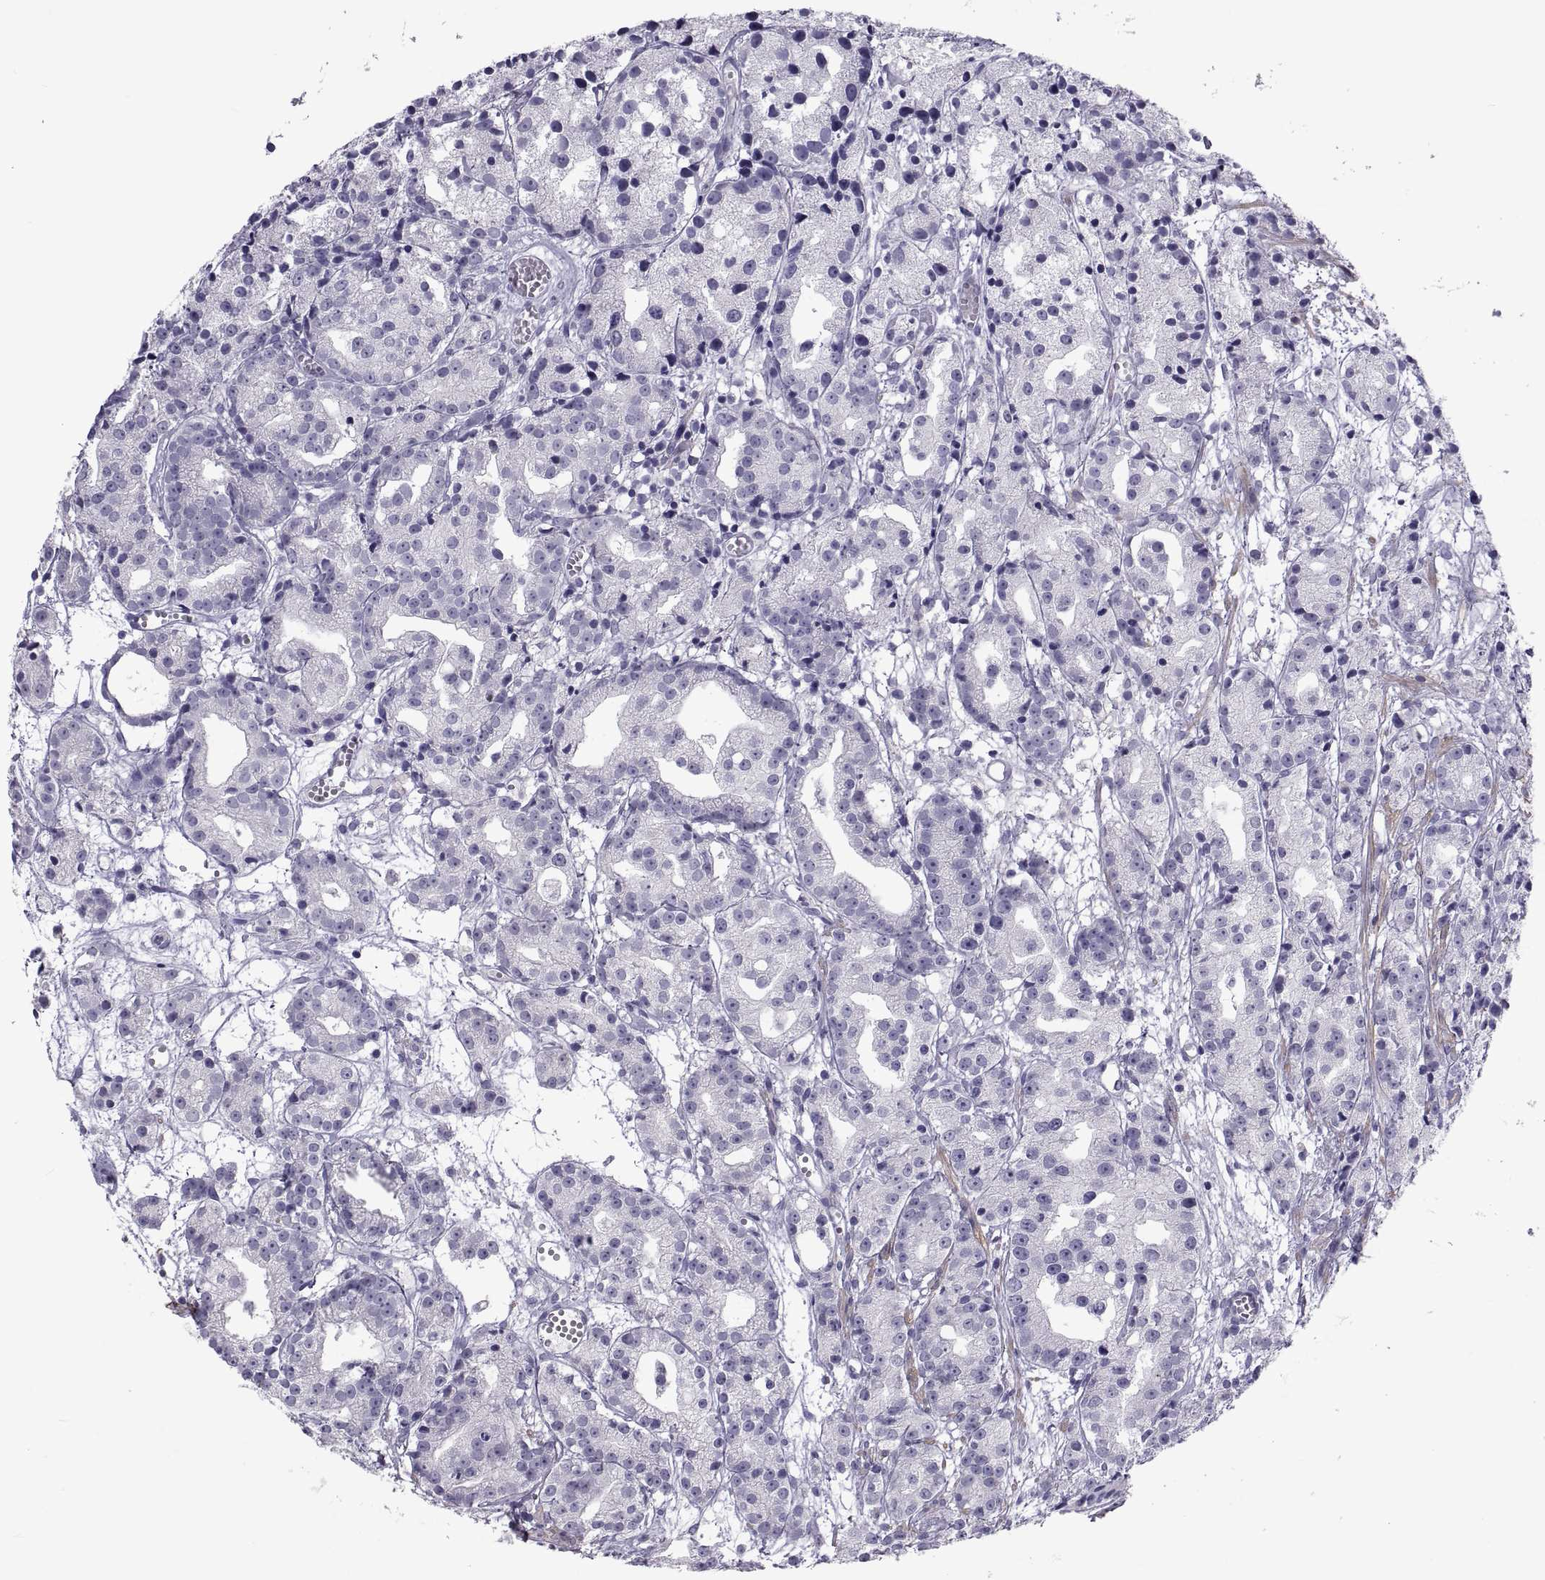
{"staining": {"intensity": "negative", "quantity": "none", "location": "none"}, "tissue": "prostate cancer", "cell_type": "Tumor cells", "image_type": "cancer", "snomed": [{"axis": "morphology", "description": "Adenocarcinoma, Medium grade"}, {"axis": "topography", "description": "Prostate"}], "caption": "IHC photomicrograph of human prostate cancer stained for a protein (brown), which reveals no staining in tumor cells. (DAB IHC with hematoxylin counter stain).", "gene": "MAGEB1", "patient": {"sex": "male", "age": 74}}